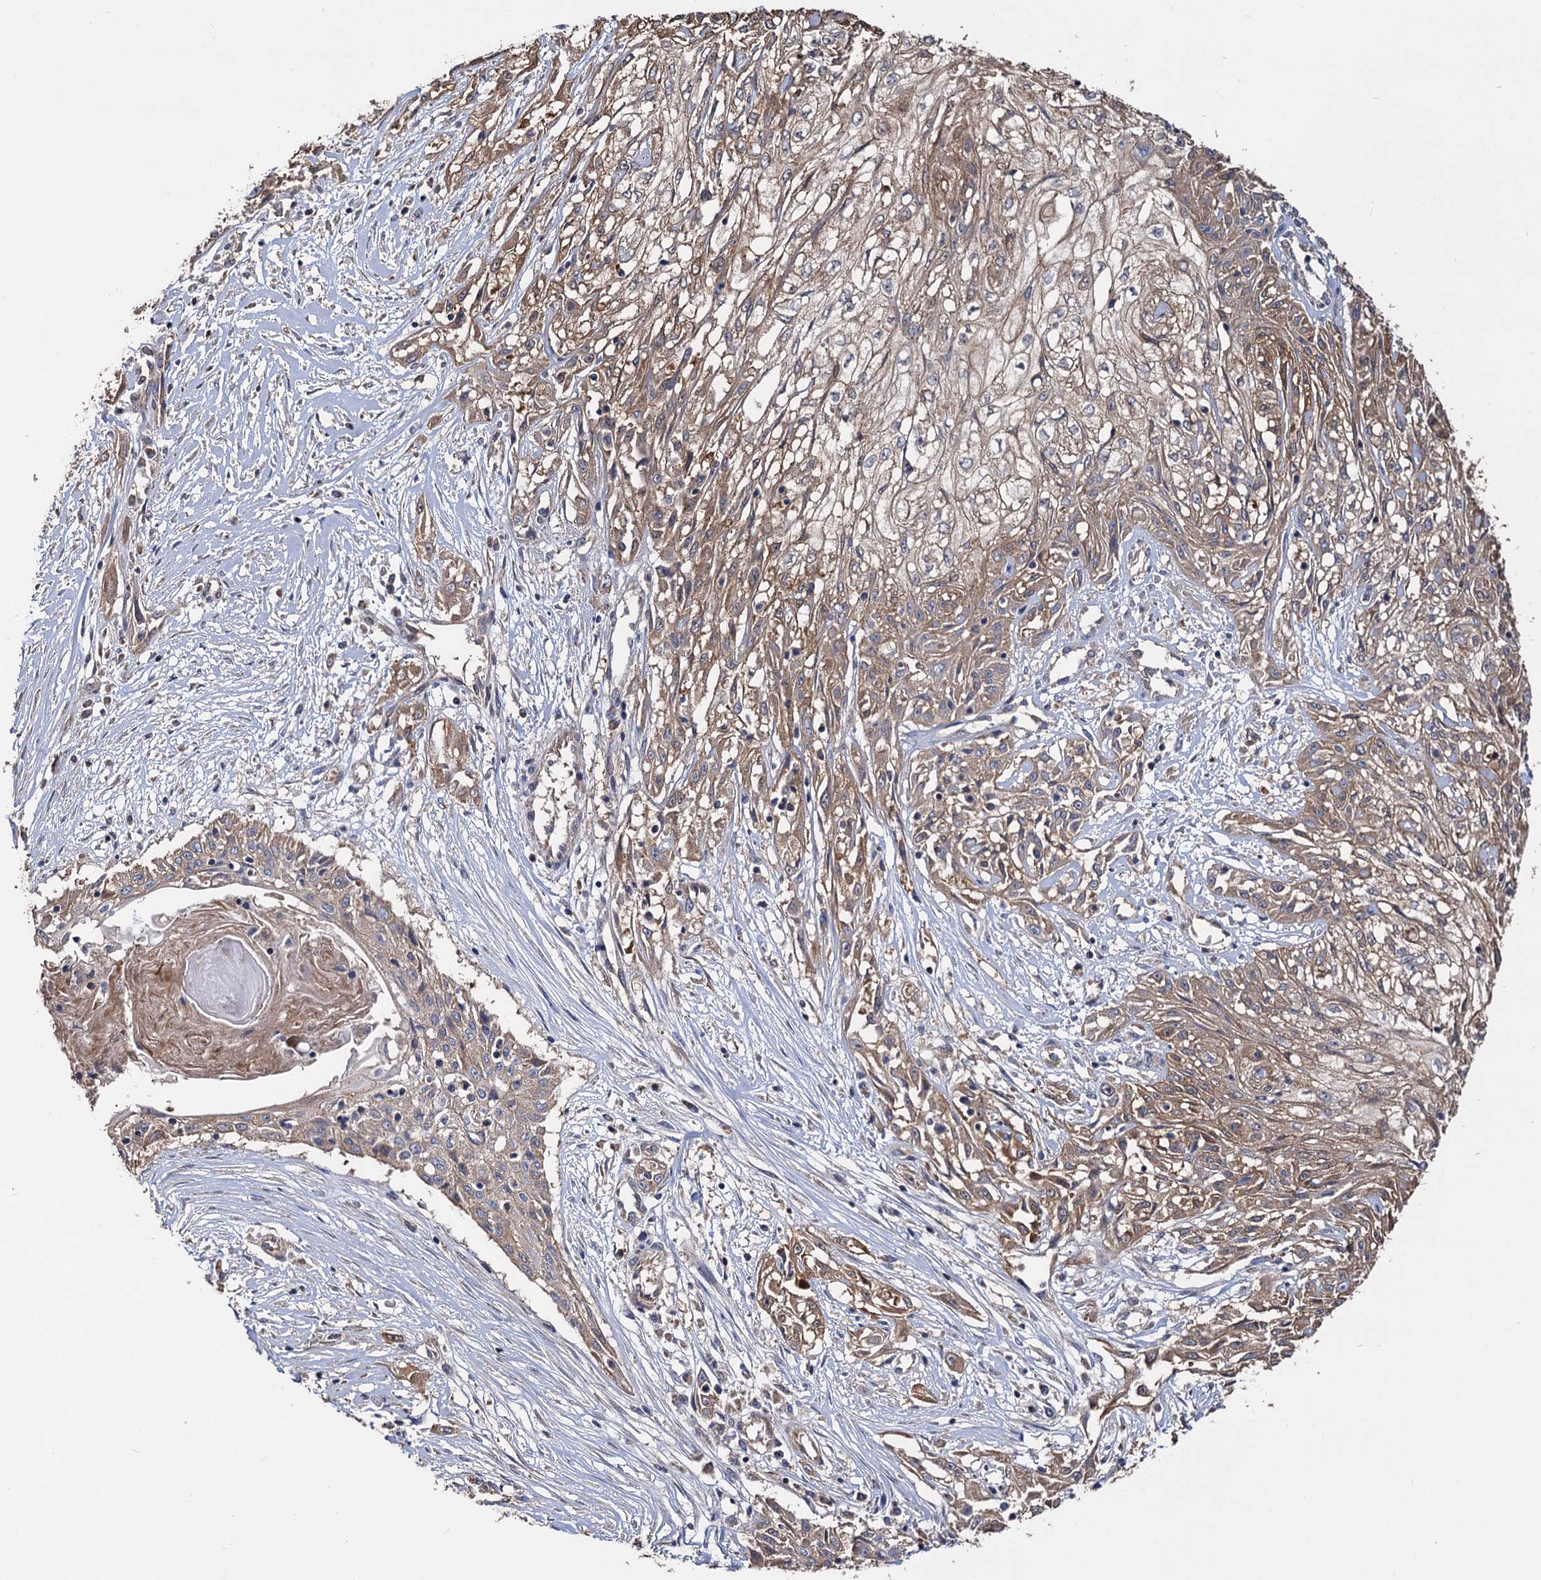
{"staining": {"intensity": "moderate", "quantity": ">75%", "location": "cytoplasmic/membranous"}, "tissue": "skin cancer", "cell_type": "Tumor cells", "image_type": "cancer", "snomed": [{"axis": "morphology", "description": "Squamous cell carcinoma, NOS"}, {"axis": "morphology", "description": "Squamous cell carcinoma, metastatic, NOS"}, {"axis": "topography", "description": "Skin"}, {"axis": "topography", "description": "Lymph node"}], "caption": "Immunohistochemical staining of human skin cancer shows moderate cytoplasmic/membranous protein positivity in approximately >75% of tumor cells.", "gene": "IDI1", "patient": {"sex": "male", "age": 75}}